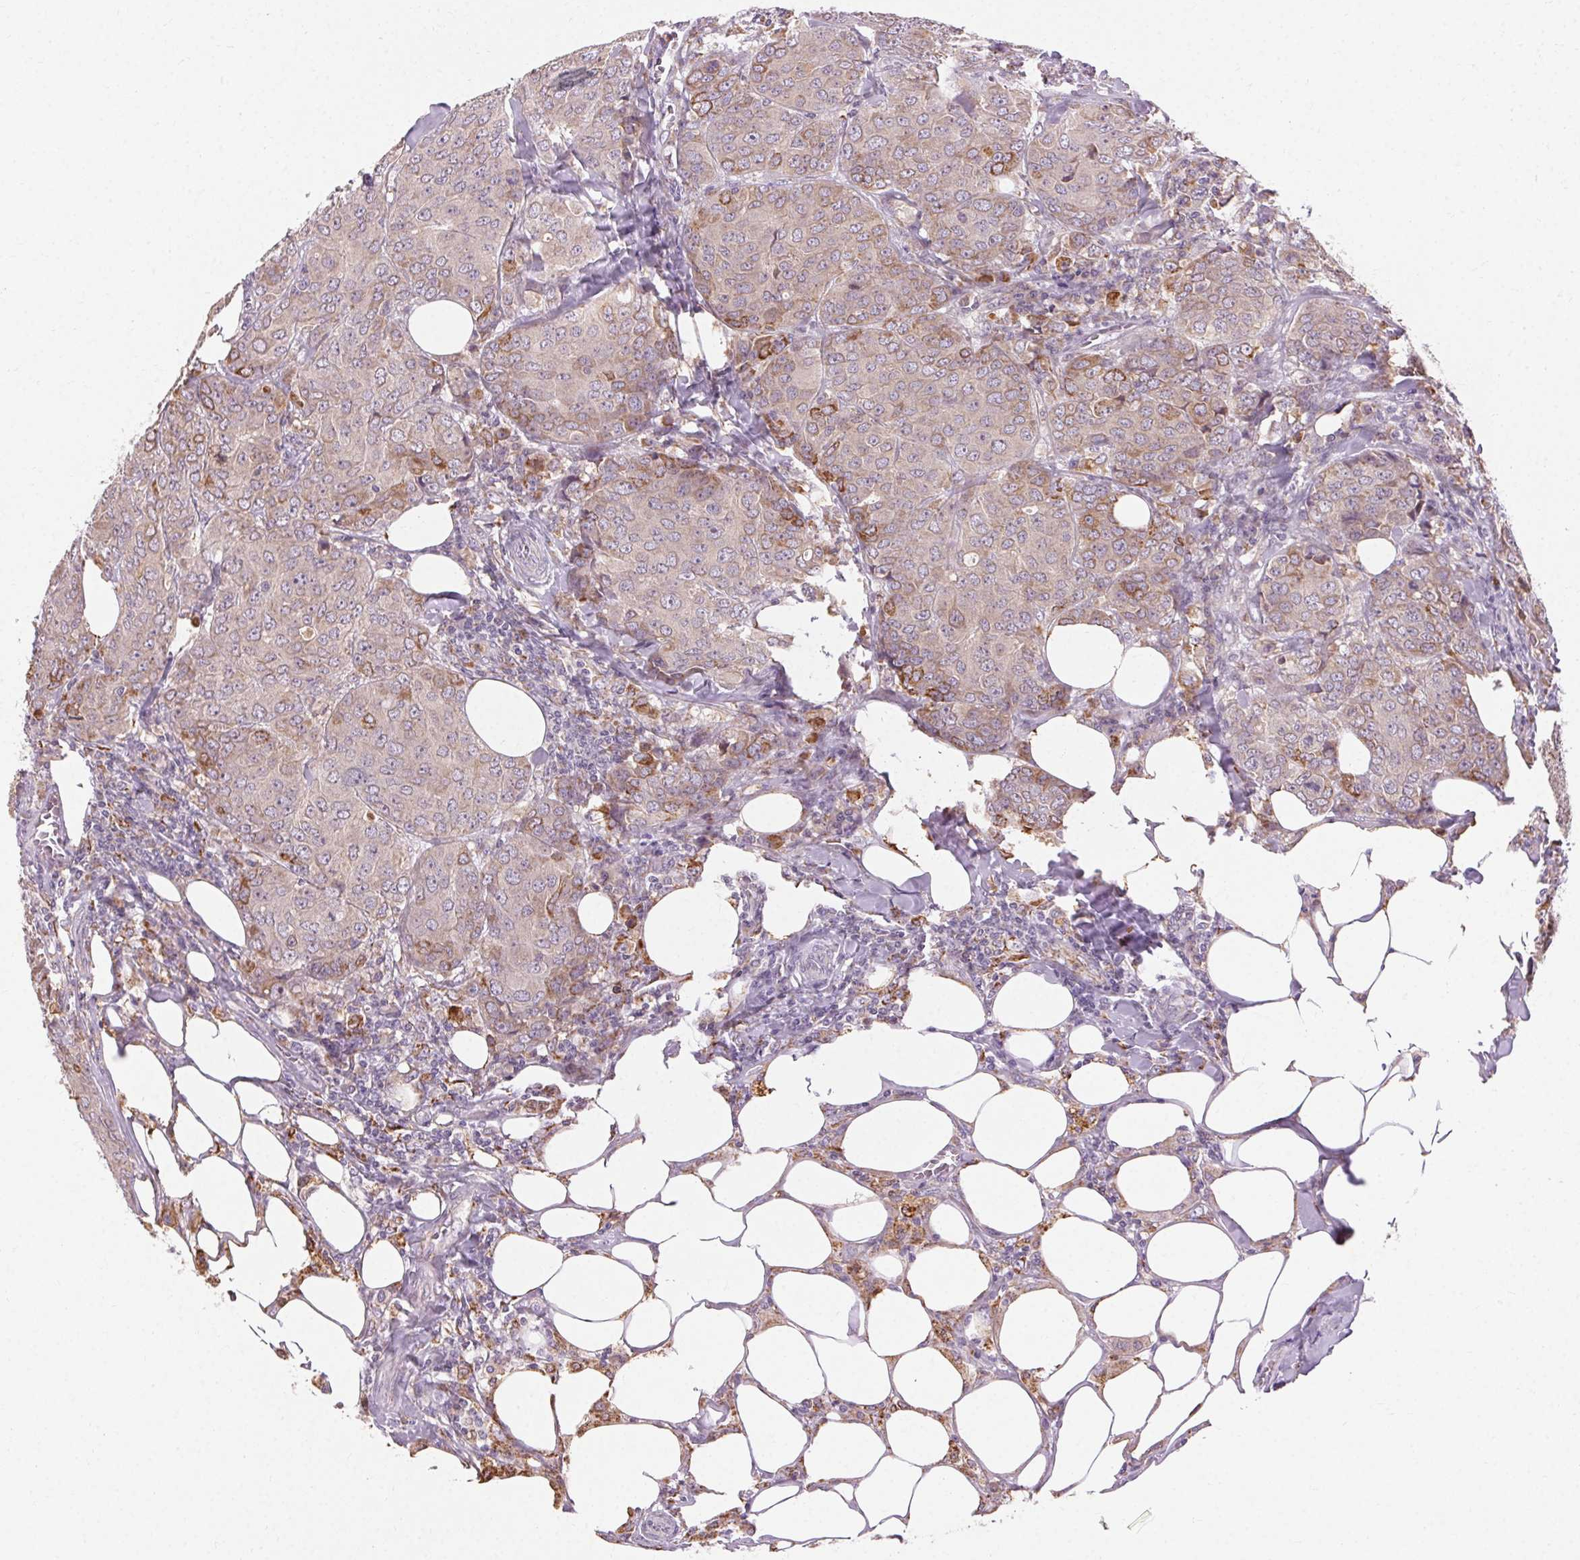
{"staining": {"intensity": "moderate", "quantity": "<25%", "location": "cytoplasmic/membranous"}, "tissue": "breast cancer", "cell_type": "Tumor cells", "image_type": "cancer", "snomed": [{"axis": "morphology", "description": "Duct carcinoma"}, {"axis": "topography", "description": "Breast"}], "caption": "Immunohistochemistry histopathology image of neoplastic tissue: breast invasive ductal carcinoma stained using immunohistochemistry demonstrates low levels of moderate protein expression localized specifically in the cytoplasmic/membranous of tumor cells, appearing as a cytoplasmic/membranous brown color.", "gene": "REP15", "patient": {"sex": "female", "age": 43}}